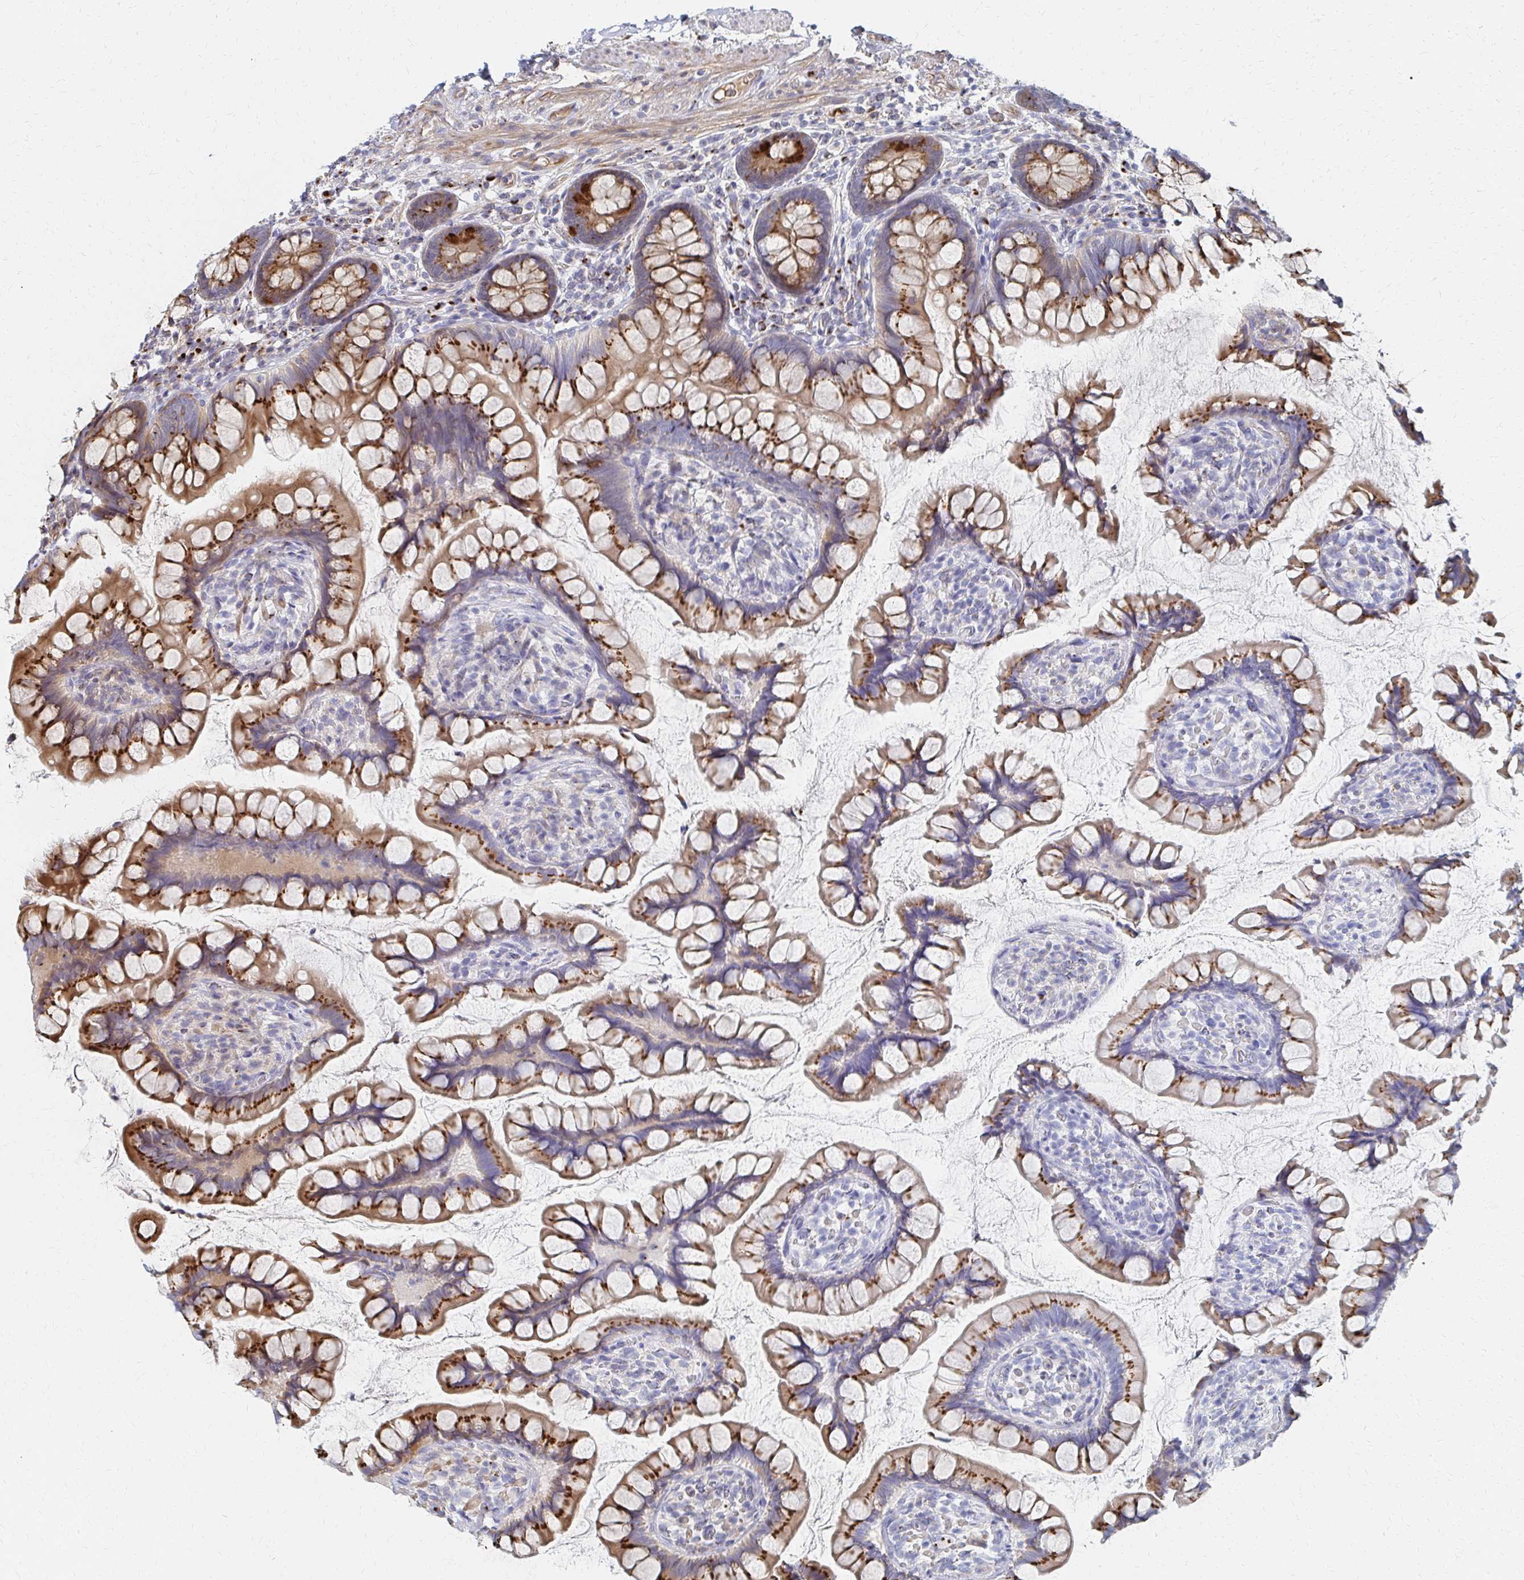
{"staining": {"intensity": "strong", "quantity": ">75%", "location": "cytoplasmic/membranous"}, "tissue": "small intestine", "cell_type": "Glandular cells", "image_type": "normal", "snomed": [{"axis": "morphology", "description": "Normal tissue, NOS"}, {"axis": "topography", "description": "Small intestine"}], "caption": "A high-resolution image shows immunohistochemistry staining of benign small intestine, which demonstrates strong cytoplasmic/membranous expression in approximately >75% of glandular cells.", "gene": "MAN1A1", "patient": {"sex": "male", "age": 70}}